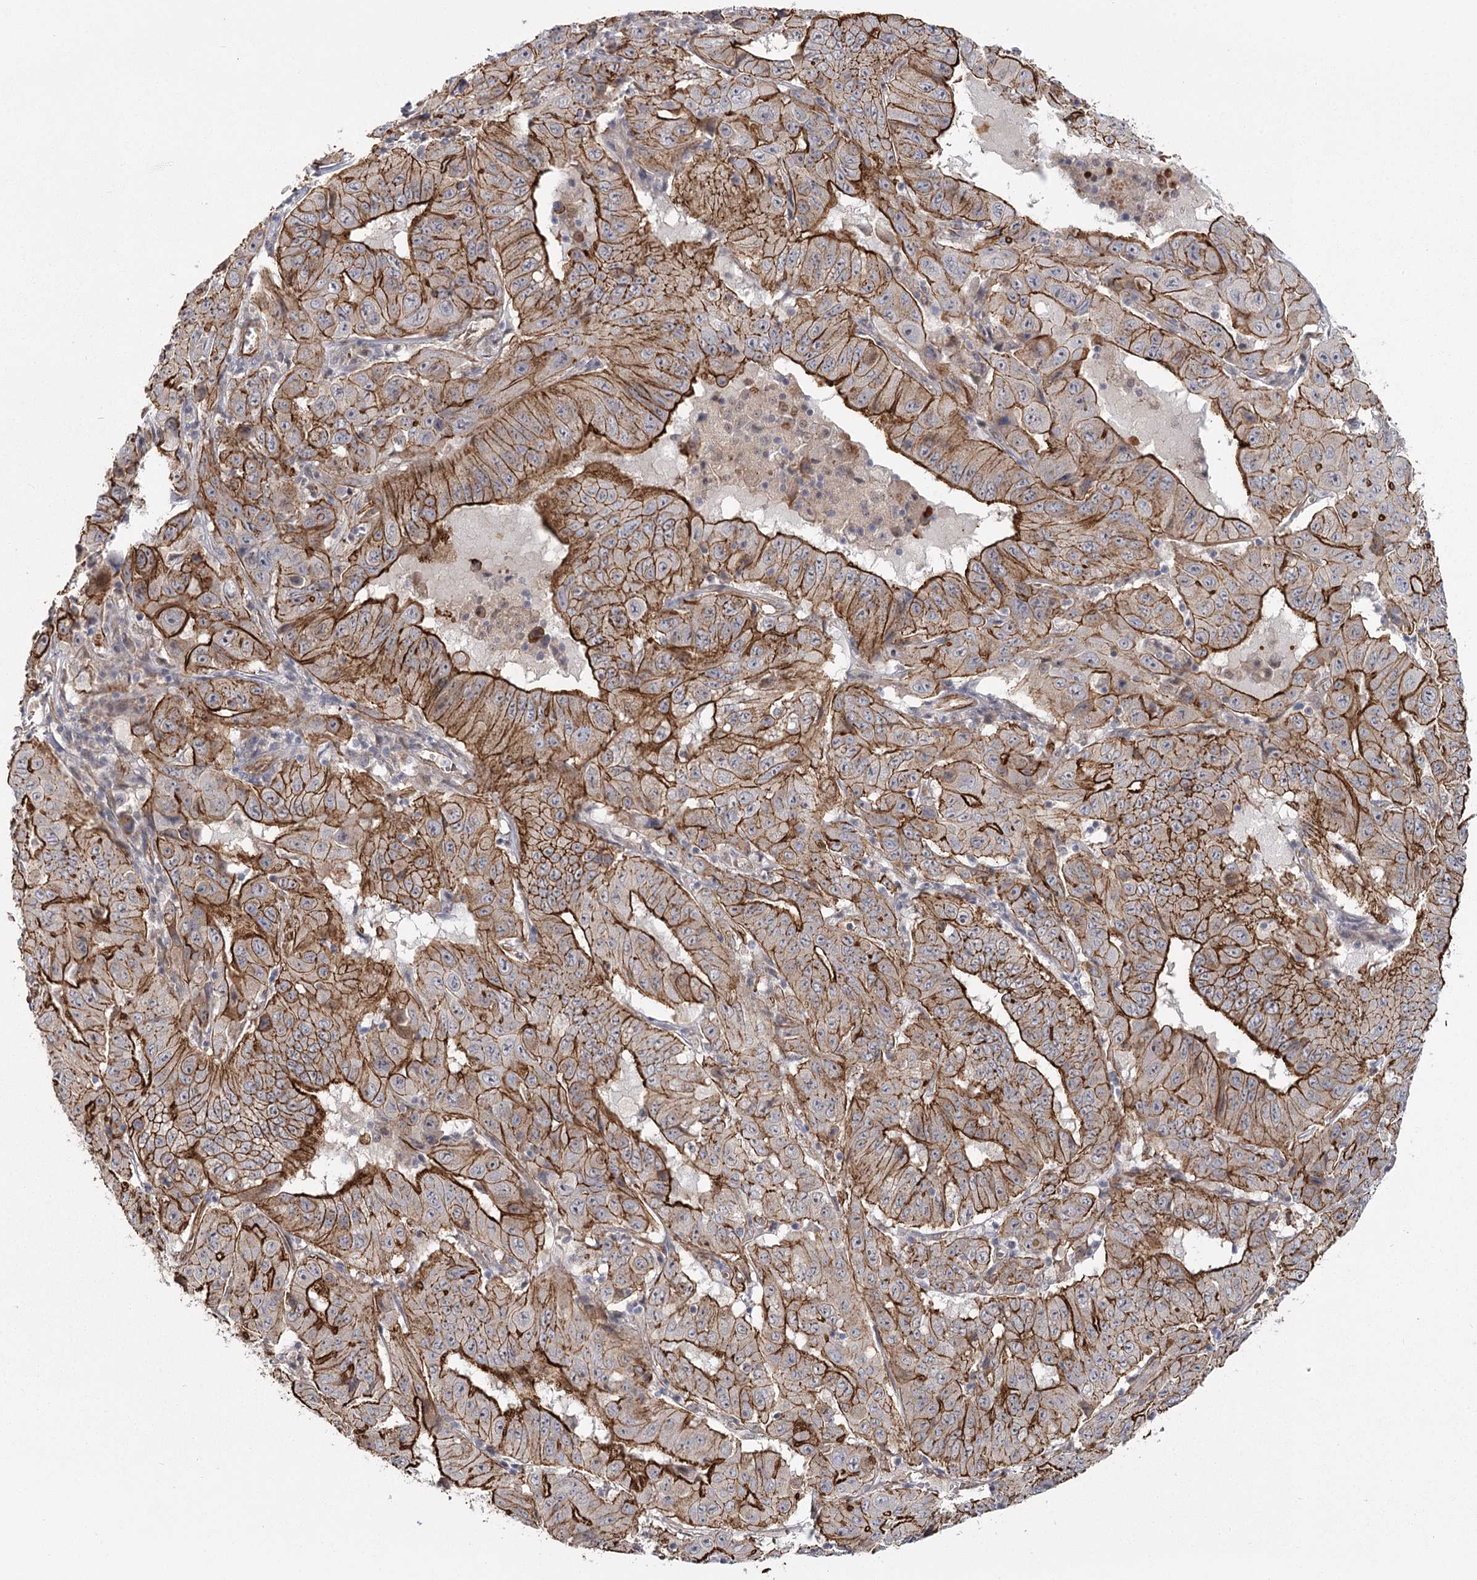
{"staining": {"intensity": "strong", "quantity": ">75%", "location": "cytoplasmic/membranous"}, "tissue": "pancreatic cancer", "cell_type": "Tumor cells", "image_type": "cancer", "snomed": [{"axis": "morphology", "description": "Adenocarcinoma, NOS"}, {"axis": "topography", "description": "Pancreas"}], "caption": "Protein staining shows strong cytoplasmic/membranous staining in approximately >75% of tumor cells in pancreatic adenocarcinoma.", "gene": "RPP14", "patient": {"sex": "male", "age": 63}}